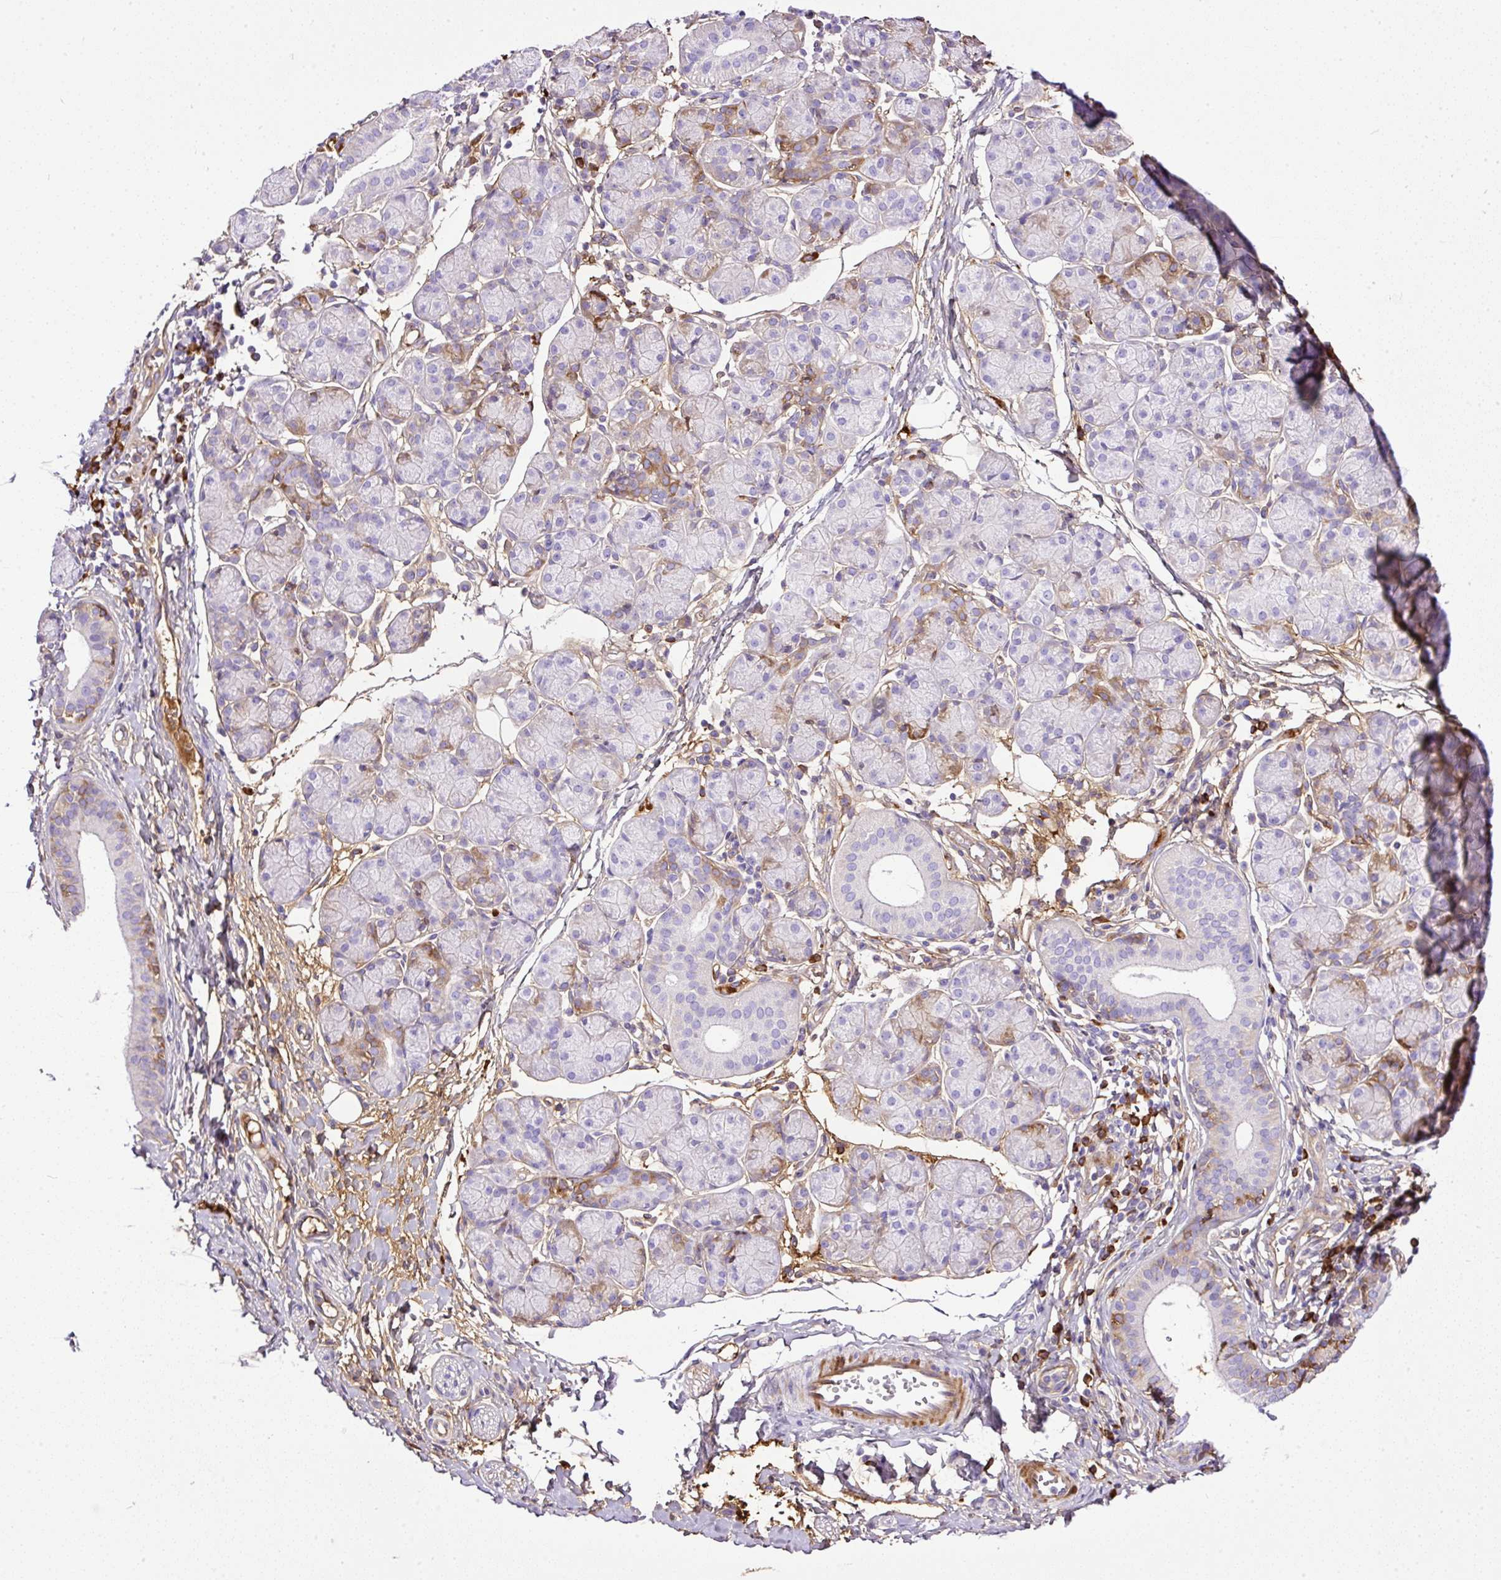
{"staining": {"intensity": "weak", "quantity": "<25%", "location": "cytoplasmic/membranous"}, "tissue": "salivary gland", "cell_type": "Glandular cells", "image_type": "normal", "snomed": [{"axis": "morphology", "description": "Normal tissue, NOS"}, {"axis": "morphology", "description": "Inflammation, NOS"}, {"axis": "topography", "description": "Lymph node"}, {"axis": "topography", "description": "Salivary gland"}], "caption": "The micrograph exhibits no staining of glandular cells in normal salivary gland. The staining is performed using DAB (3,3'-diaminobenzidine) brown chromogen with nuclei counter-stained in using hematoxylin.", "gene": "CLEC3B", "patient": {"sex": "male", "age": 3}}